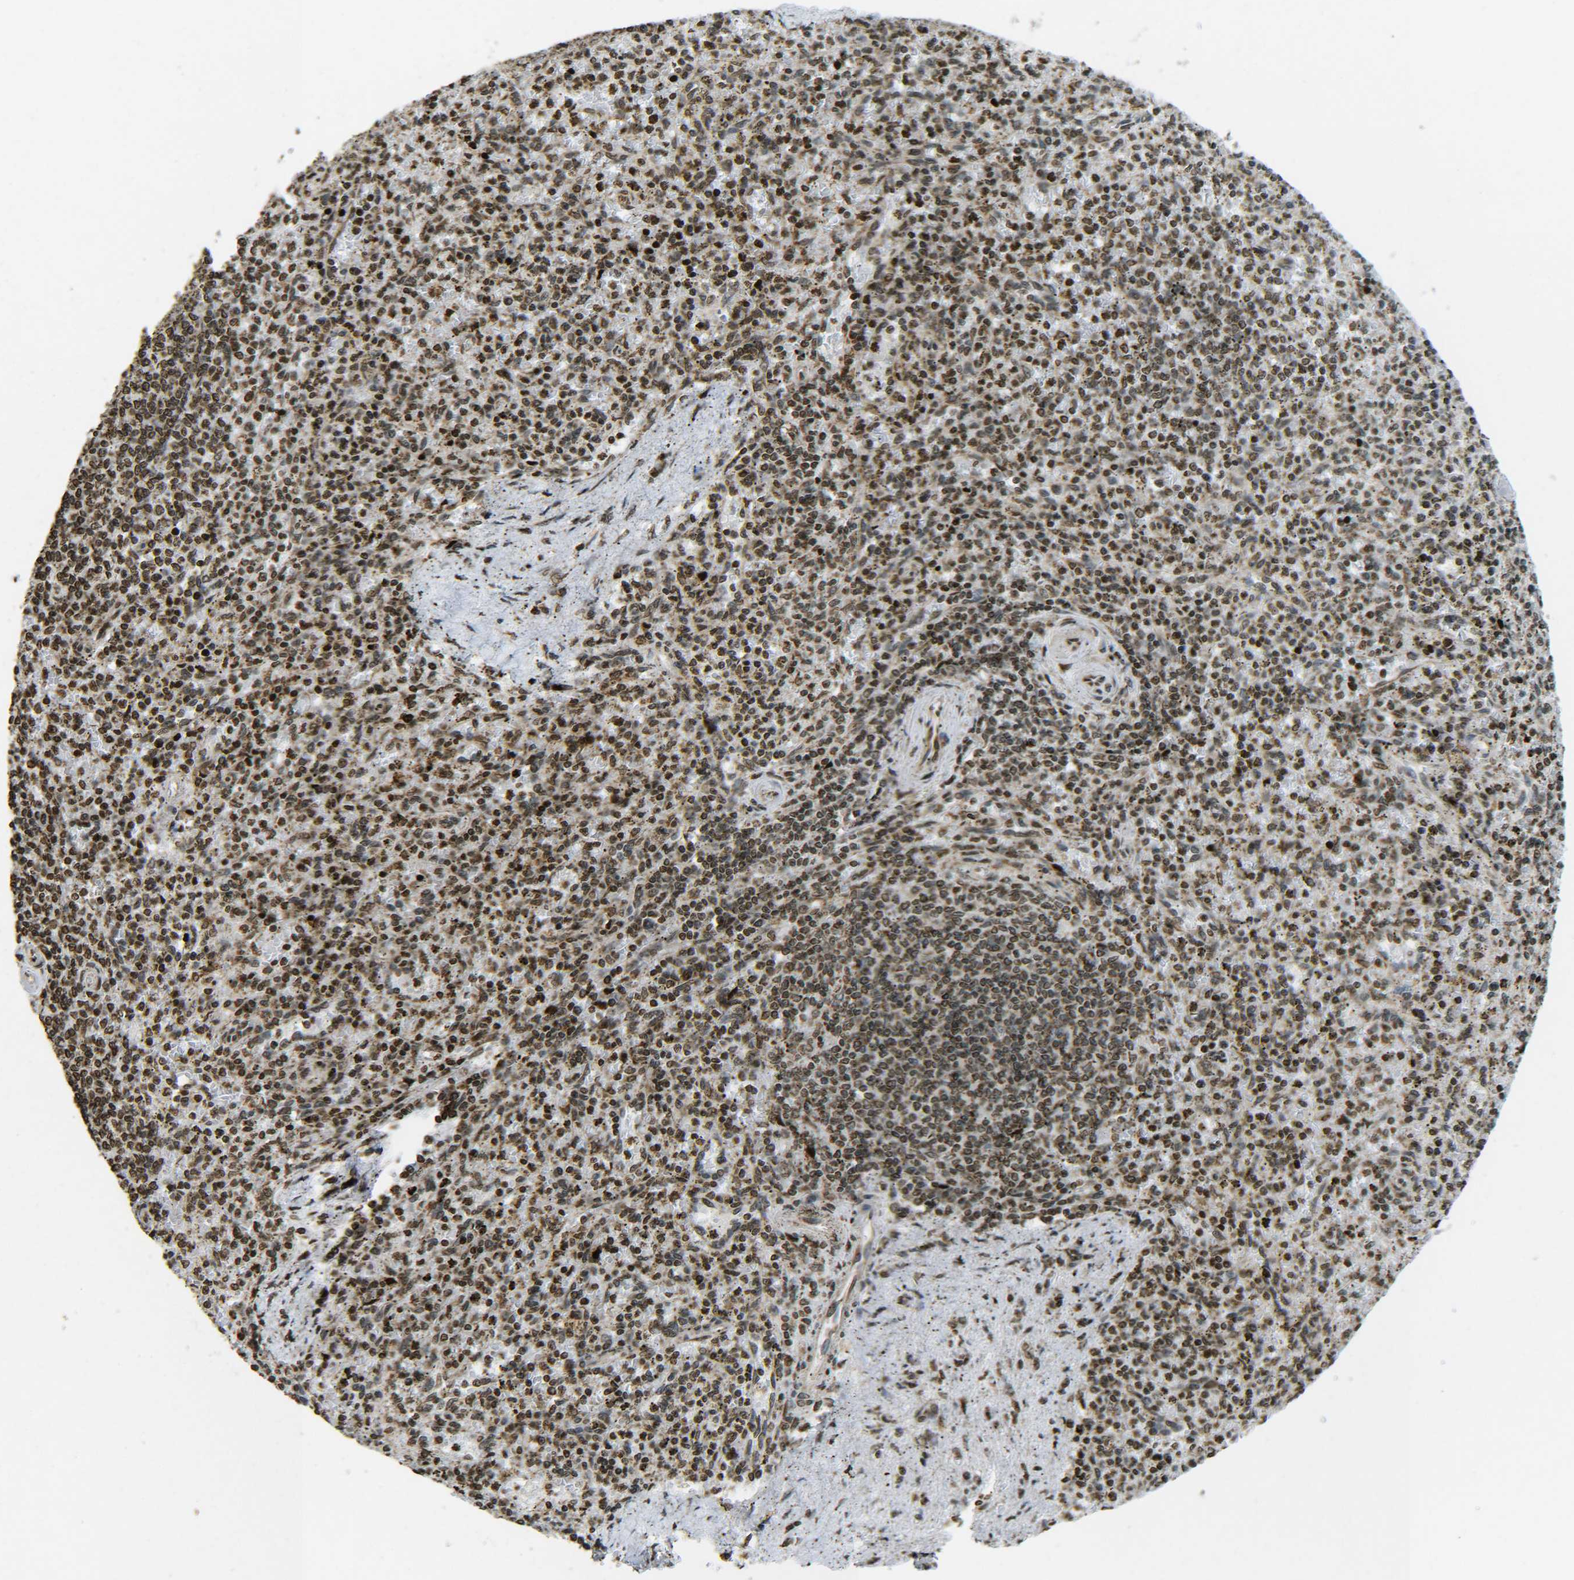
{"staining": {"intensity": "strong", "quantity": ">75%", "location": "nuclear"}, "tissue": "spleen", "cell_type": "Cells in red pulp", "image_type": "normal", "snomed": [{"axis": "morphology", "description": "Normal tissue, NOS"}, {"axis": "topography", "description": "Spleen"}], "caption": "Cells in red pulp show strong nuclear staining in about >75% of cells in benign spleen.", "gene": "NEUROG2", "patient": {"sex": "male", "age": 72}}